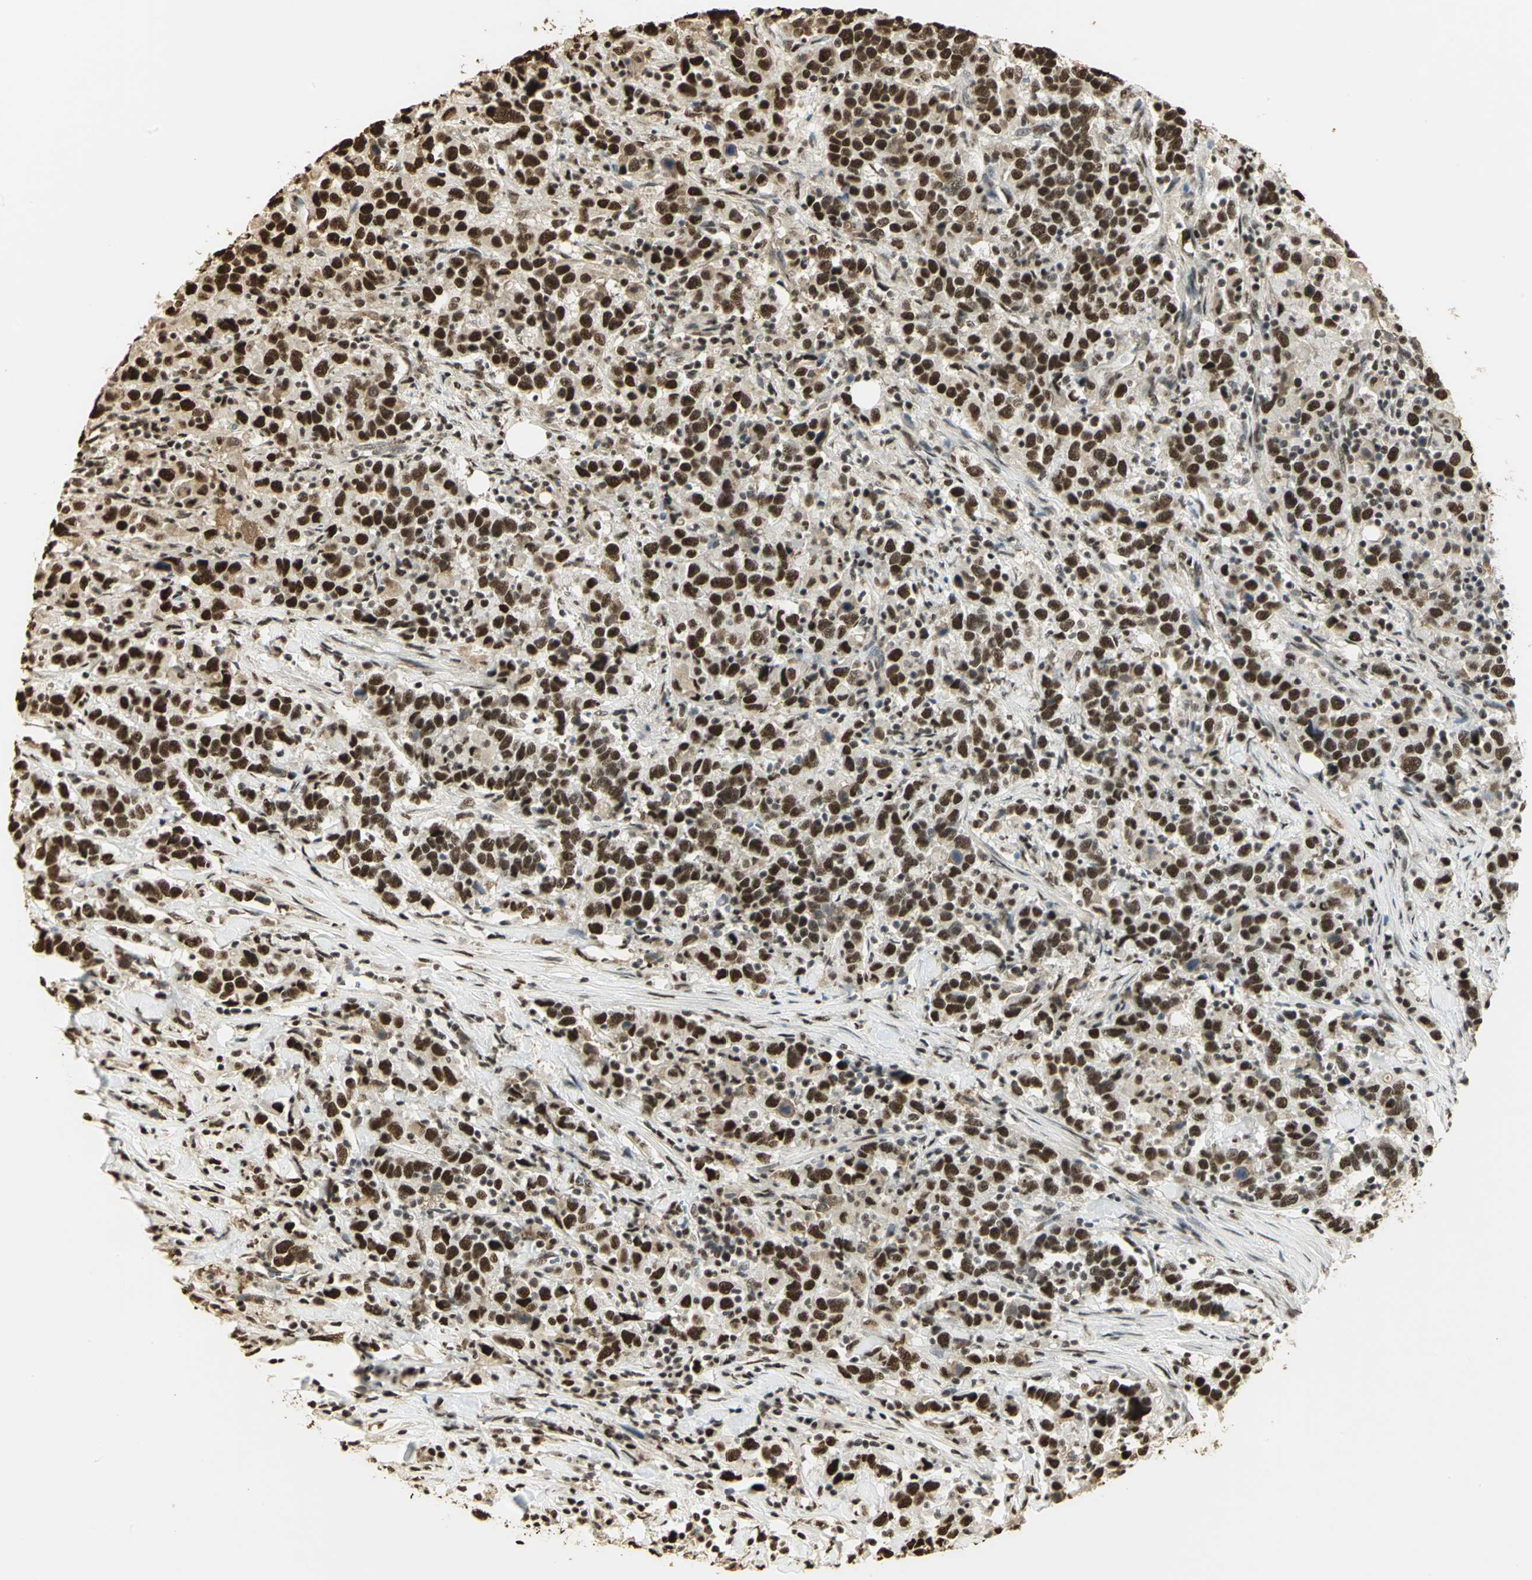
{"staining": {"intensity": "strong", "quantity": ">75%", "location": "nuclear"}, "tissue": "urothelial cancer", "cell_type": "Tumor cells", "image_type": "cancer", "snomed": [{"axis": "morphology", "description": "Urothelial carcinoma, High grade"}, {"axis": "topography", "description": "Urinary bladder"}], "caption": "IHC (DAB) staining of human high-grade urothelial carcinoma shows strong nuclear protein expression in approximately >75% of tumor cells.", "gene": "SET", "patient": {"sex": "male", "age": 61}}